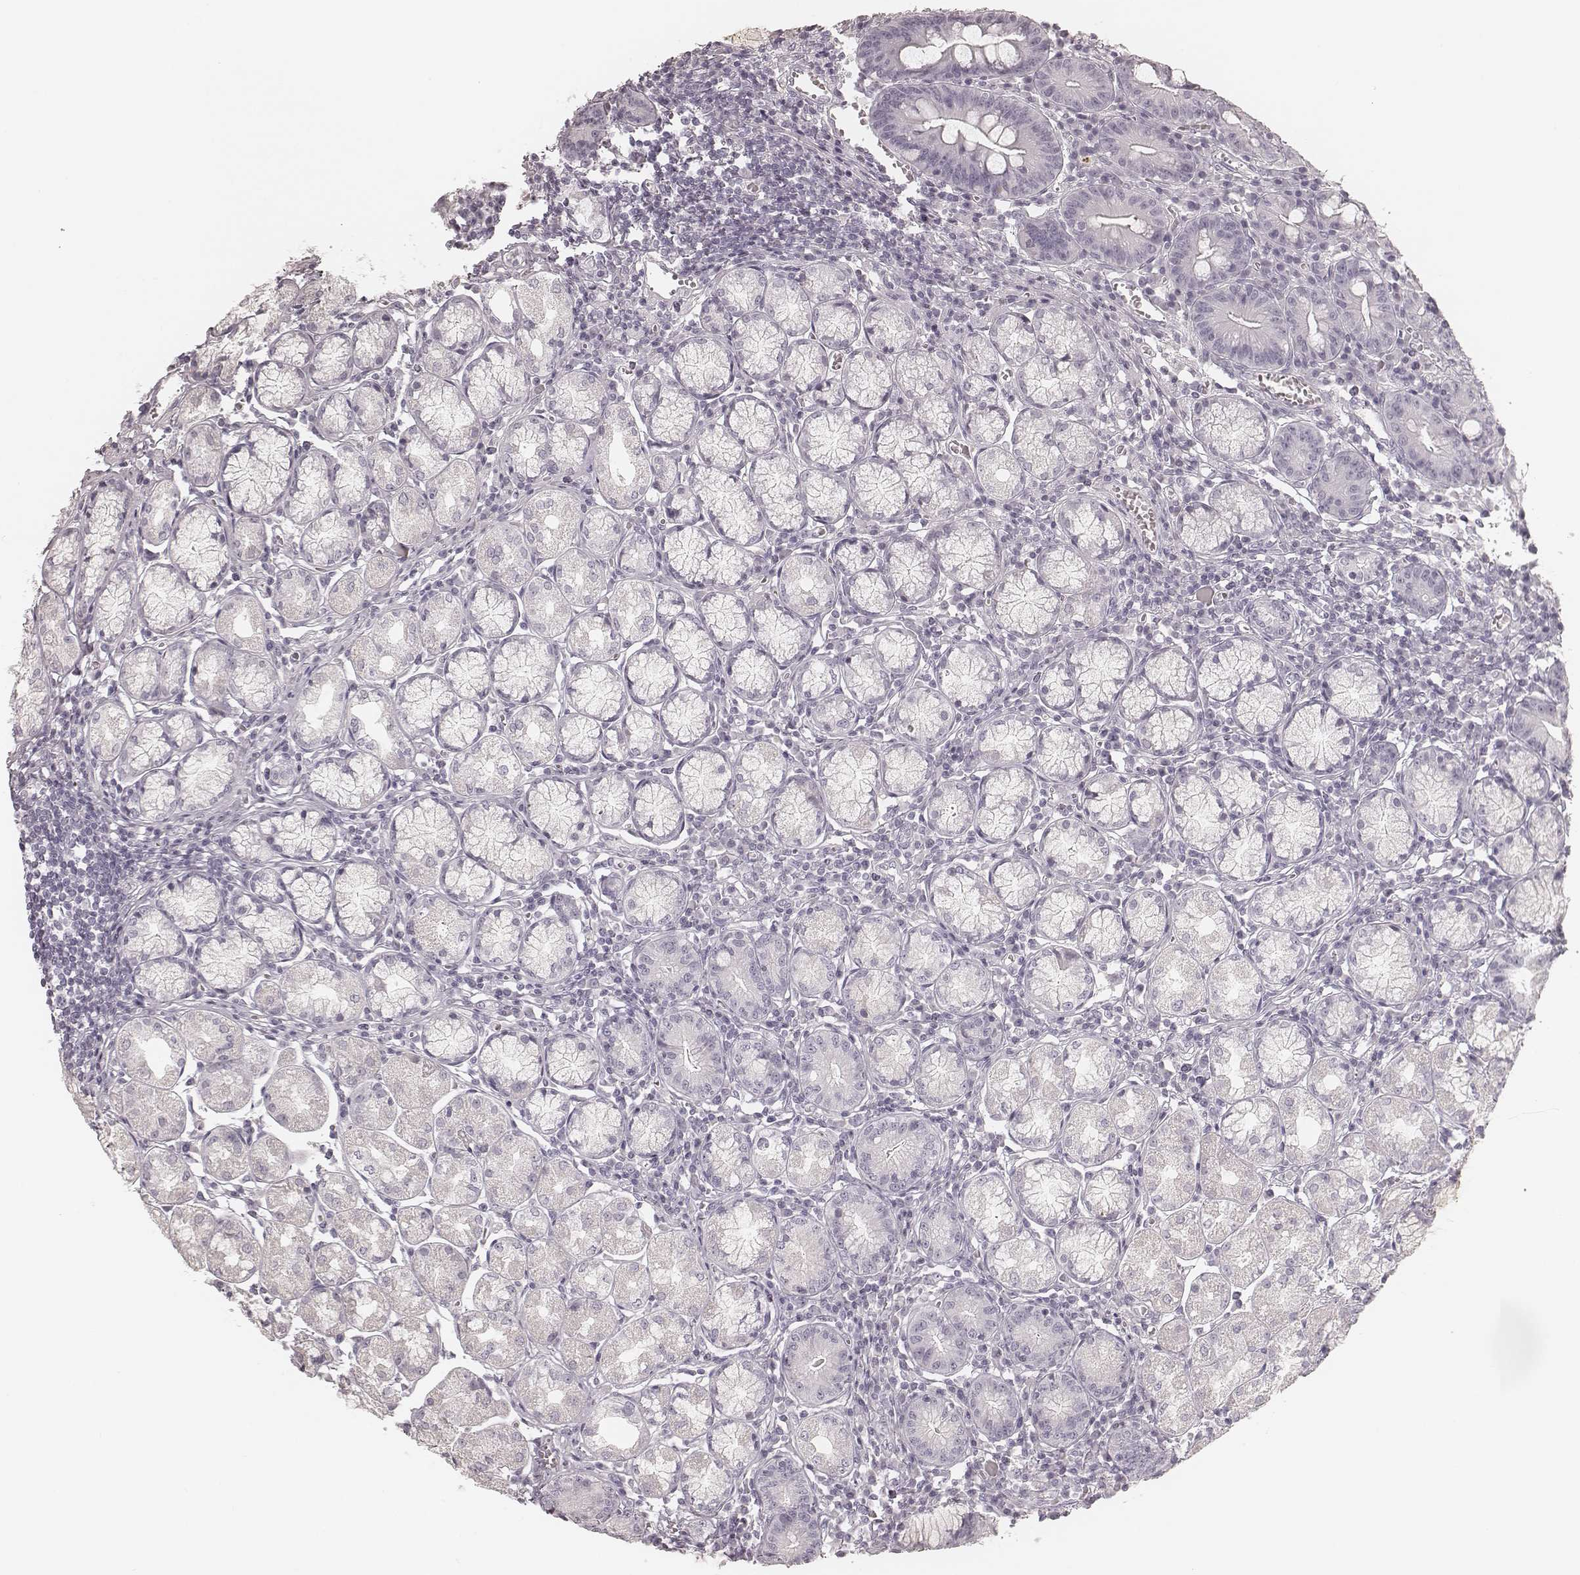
{"staining": {"intensity": "negative", "quantity": "none", "location": "none"}, "tissue": "stomach", "cell_type": "Glandular cells", "image_type": "normal", "snomed": [{"axis": "morphology", "description": "Normal tissue, NOS"}, {"axis": "topography", "description": "Stomach"}], "caption": "IHC micrograph of normal stomach stained for a protein (brown), which displays no positivity in glandular cells.", "gene": "KRT31", "patient": {"sex": "male", "age": 55}}